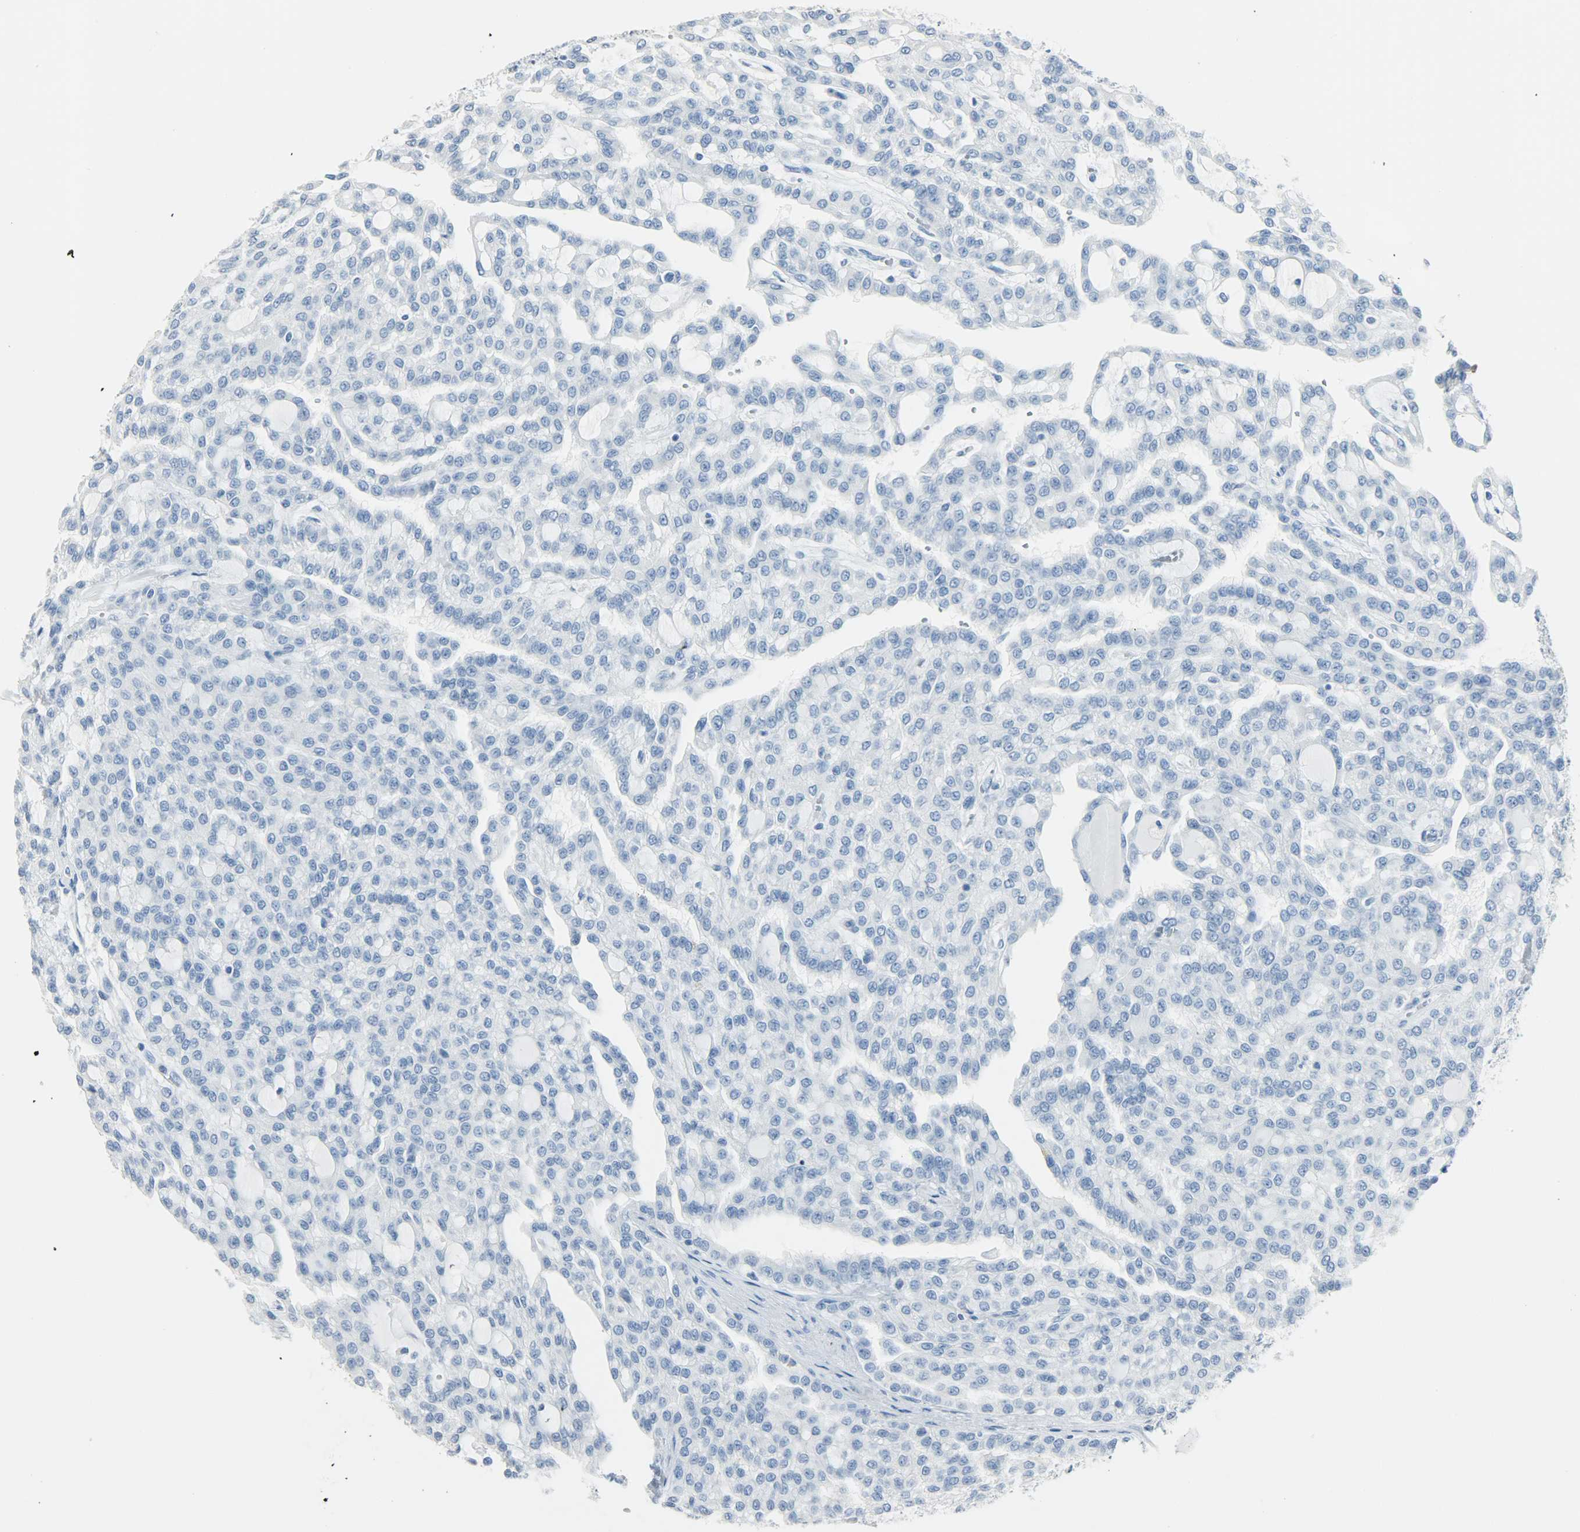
{"staining": {"intensity": "negative", "quantity": "none", "location": "none"}, "tissue": "renal cancer", "cell_type": "Tumor cells", "image_type": "cancer", "snomed": [{"axis": "morphology", "description": "Adenocarcinoma, NOS"}, {"axis": "topography", "description": "Kidney"}], "caption": "High magnification brightfield microscopy of renal adenocarcinoma stained with DAB (3,3'-diaminobenzidine) (brown) and counterstained with hematoxylin (blue): tumor cells show no significant expression.", "gene": "PTPN6", "patient": {"sex": "male", "age": 63}}